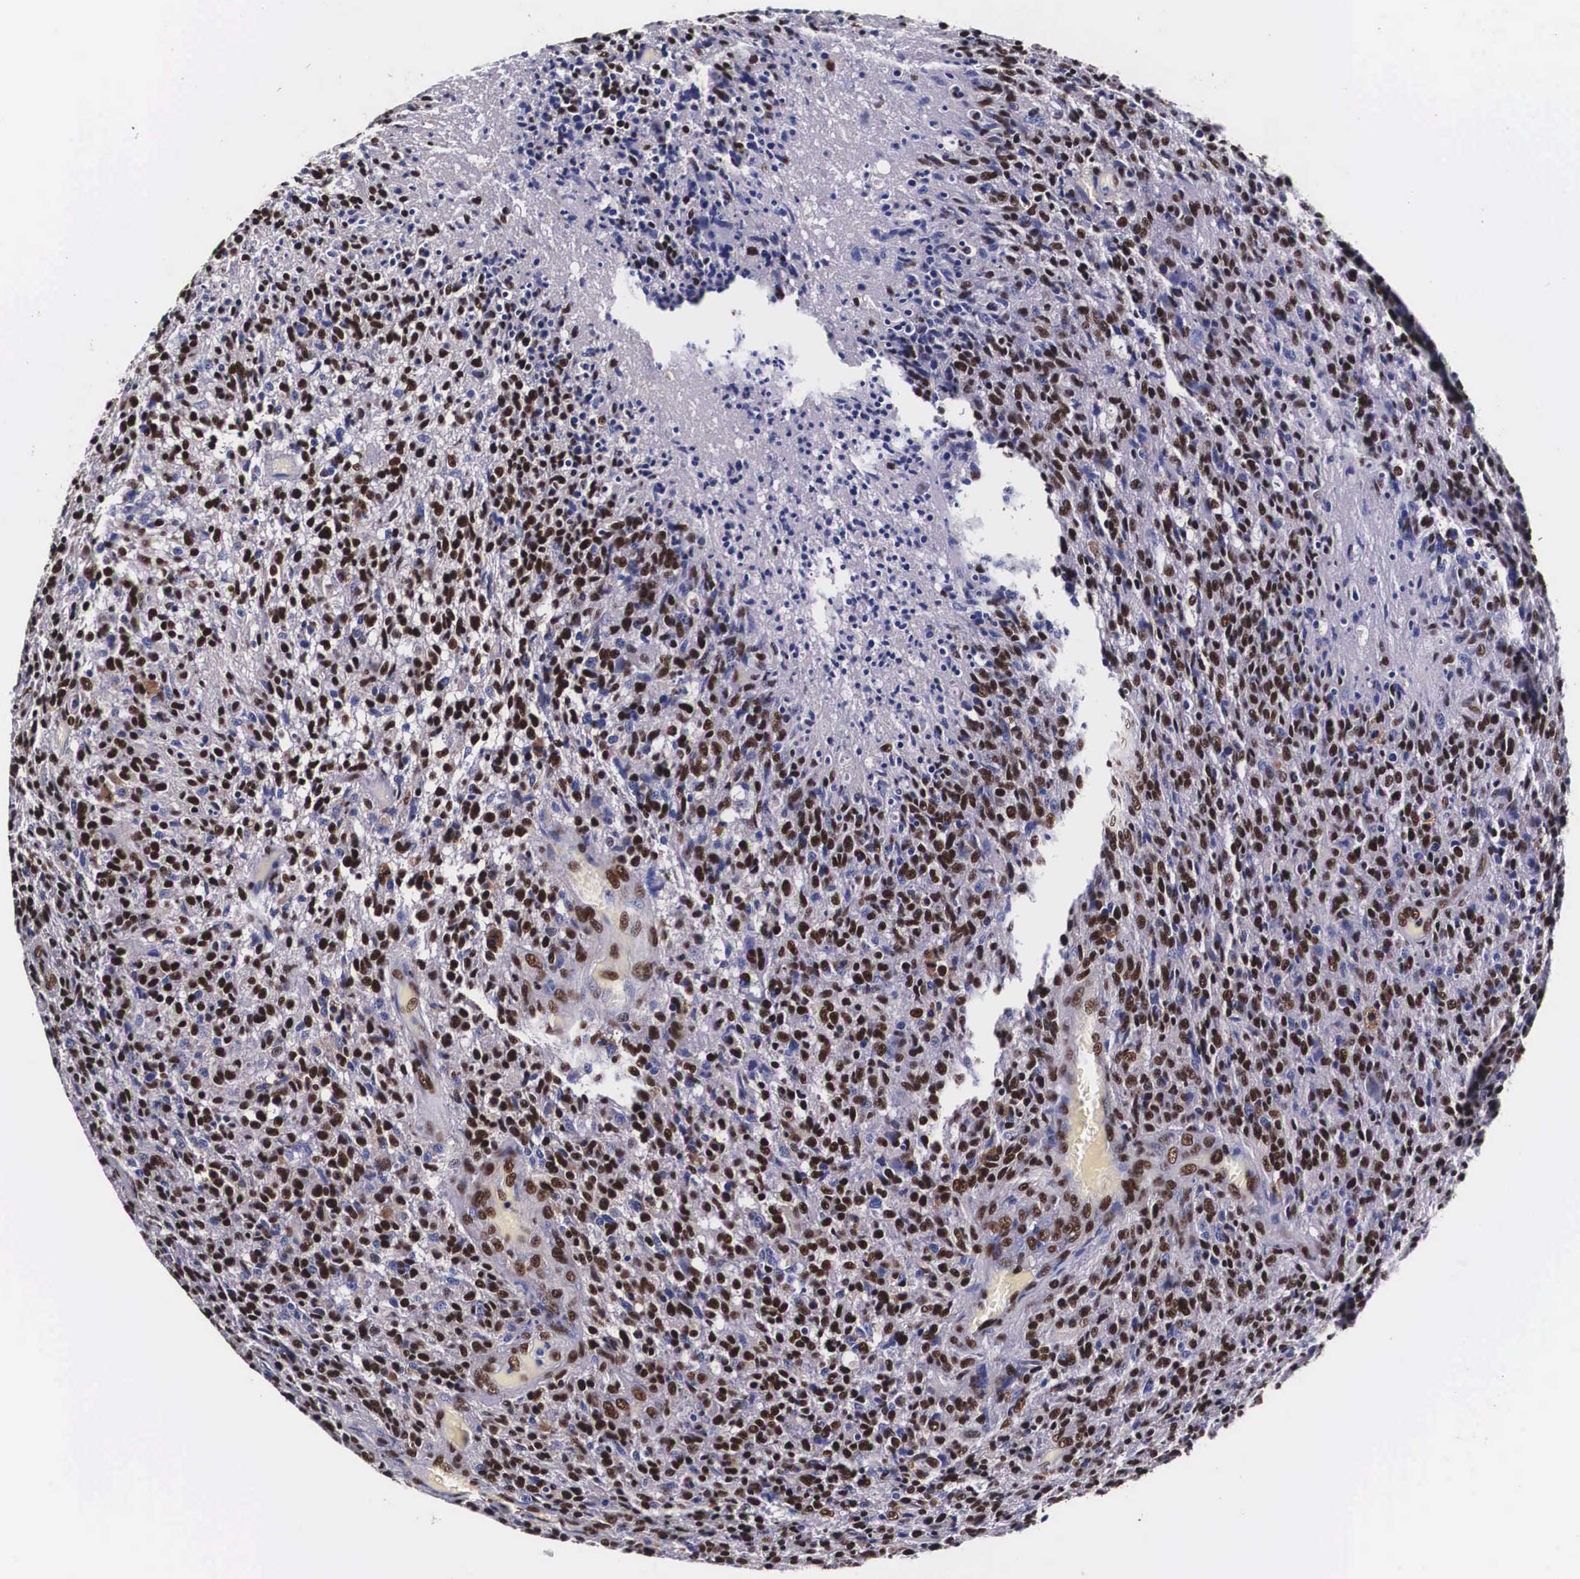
{"staining": {"intensity": "strong", "quantity": "25%-75%", "location": "nuclear"}, "tissue": "glioma", "cell_type": "Tumor cells", "image_type": "cancer", "snomed": [{"axis": "morphology", "description": "Glioma, malignant, High grade"}, {"axis": "topography", "description": "Brain"}], "caption": "DAB (3,3'-diaminobenzidine) immunohistochemical staining of human high-grade glioma (malignant) exhibits strong nuclear protein staining in approximately 25%-75% of tumor cells.", "gene": "PABPN1", "patient": {"sex": "male", "age": 36}}